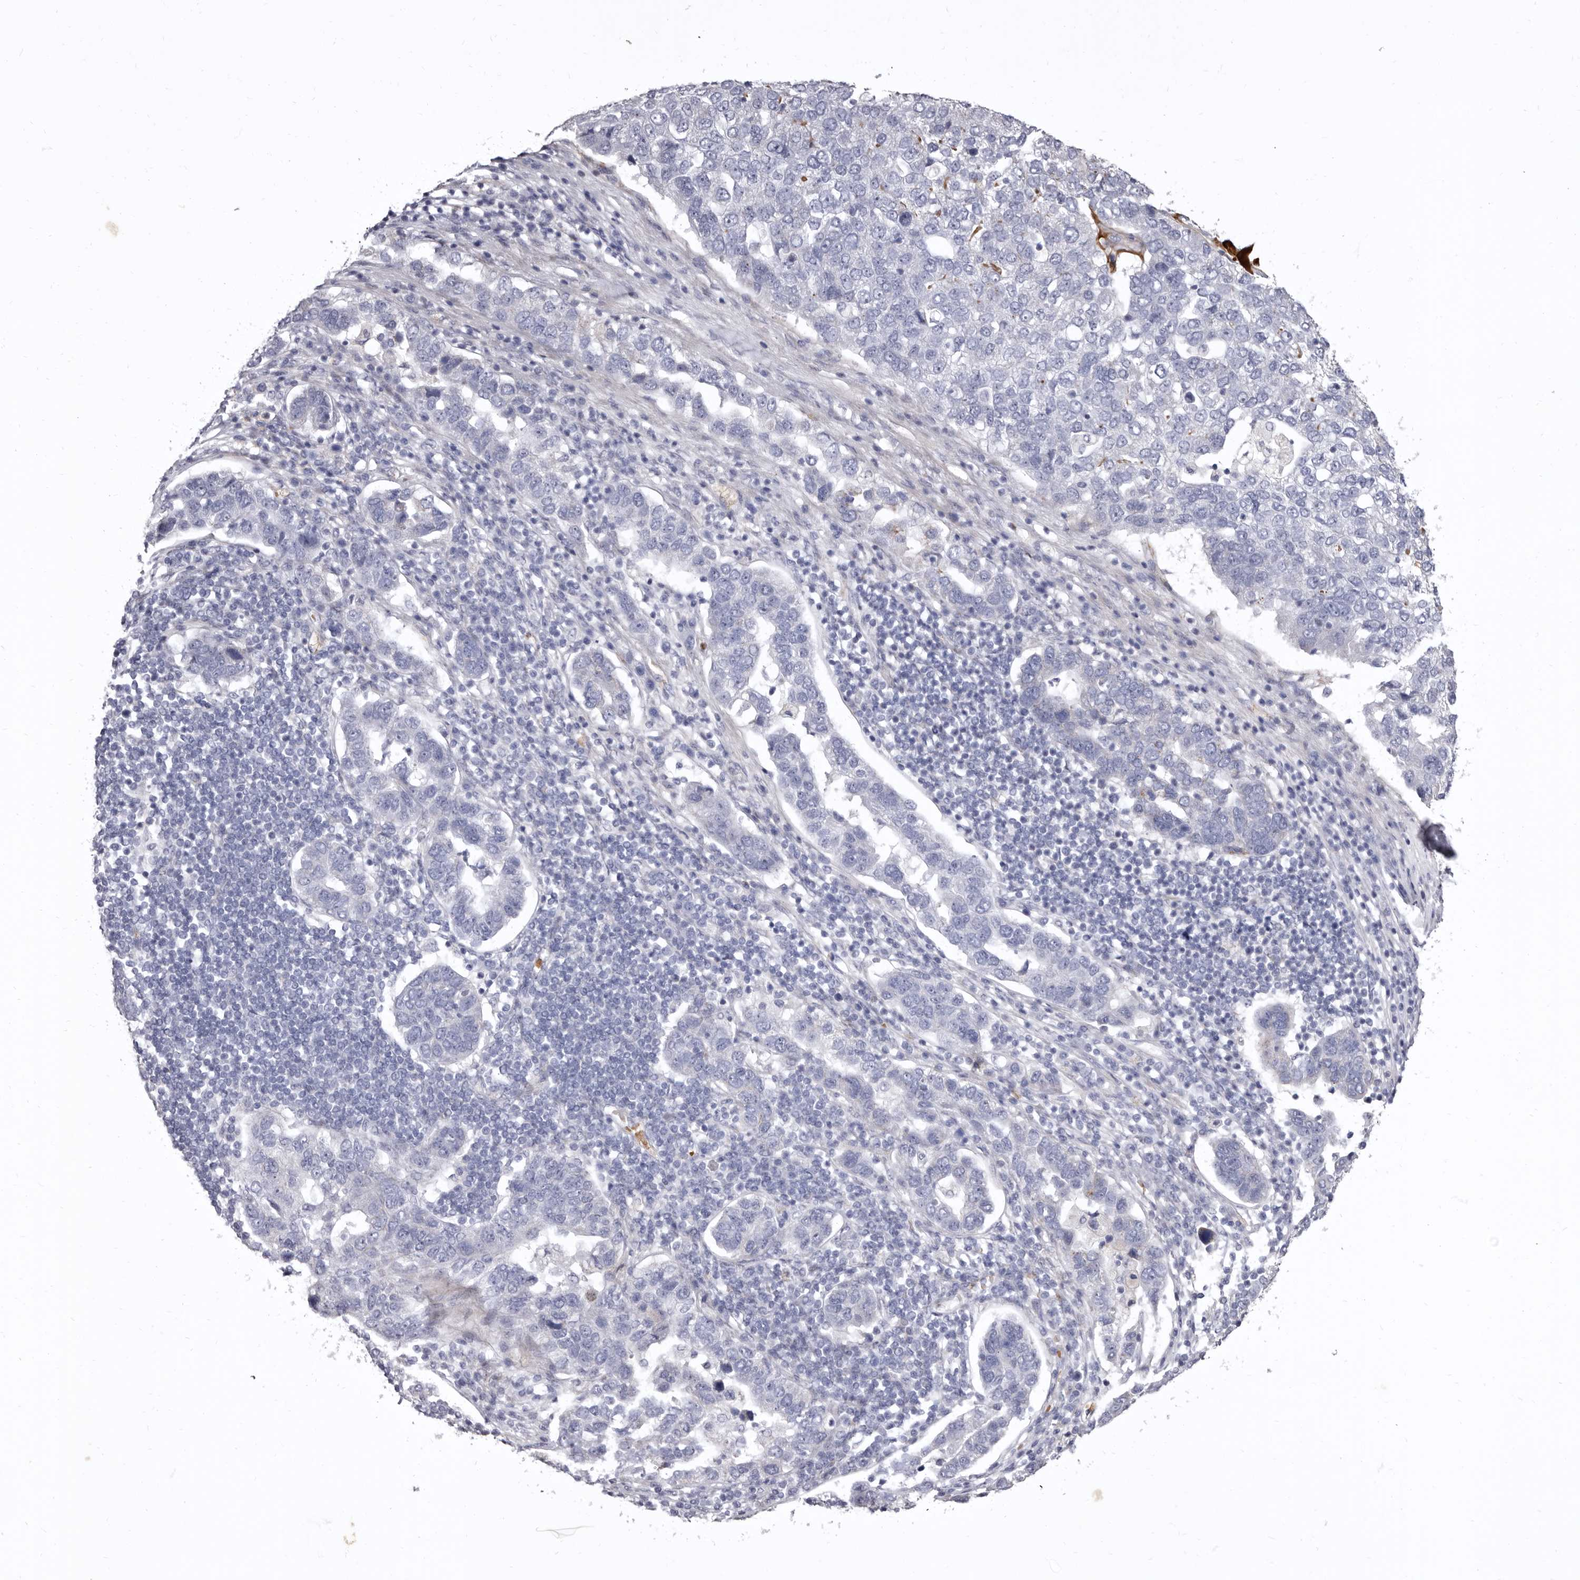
{"staining": {"intensity": "negative", "quantity": "none", "location": "none"}, "tissue": "pancreatic cancer", "cell_type": "Tumor cells", "image_type": "cancer", "snomed": [{"axis": "morphology", "description": "Adenocarcinoma, NOS"}, {"axis": "topography", "description": "Pancreas"}], "caption": "The immunohistochemistry micrograph has no significant staining in tumor cells of pancreatic cancer tissue.", "gene": "AIDA", "patient": {"sex": "female", "age": 61}}